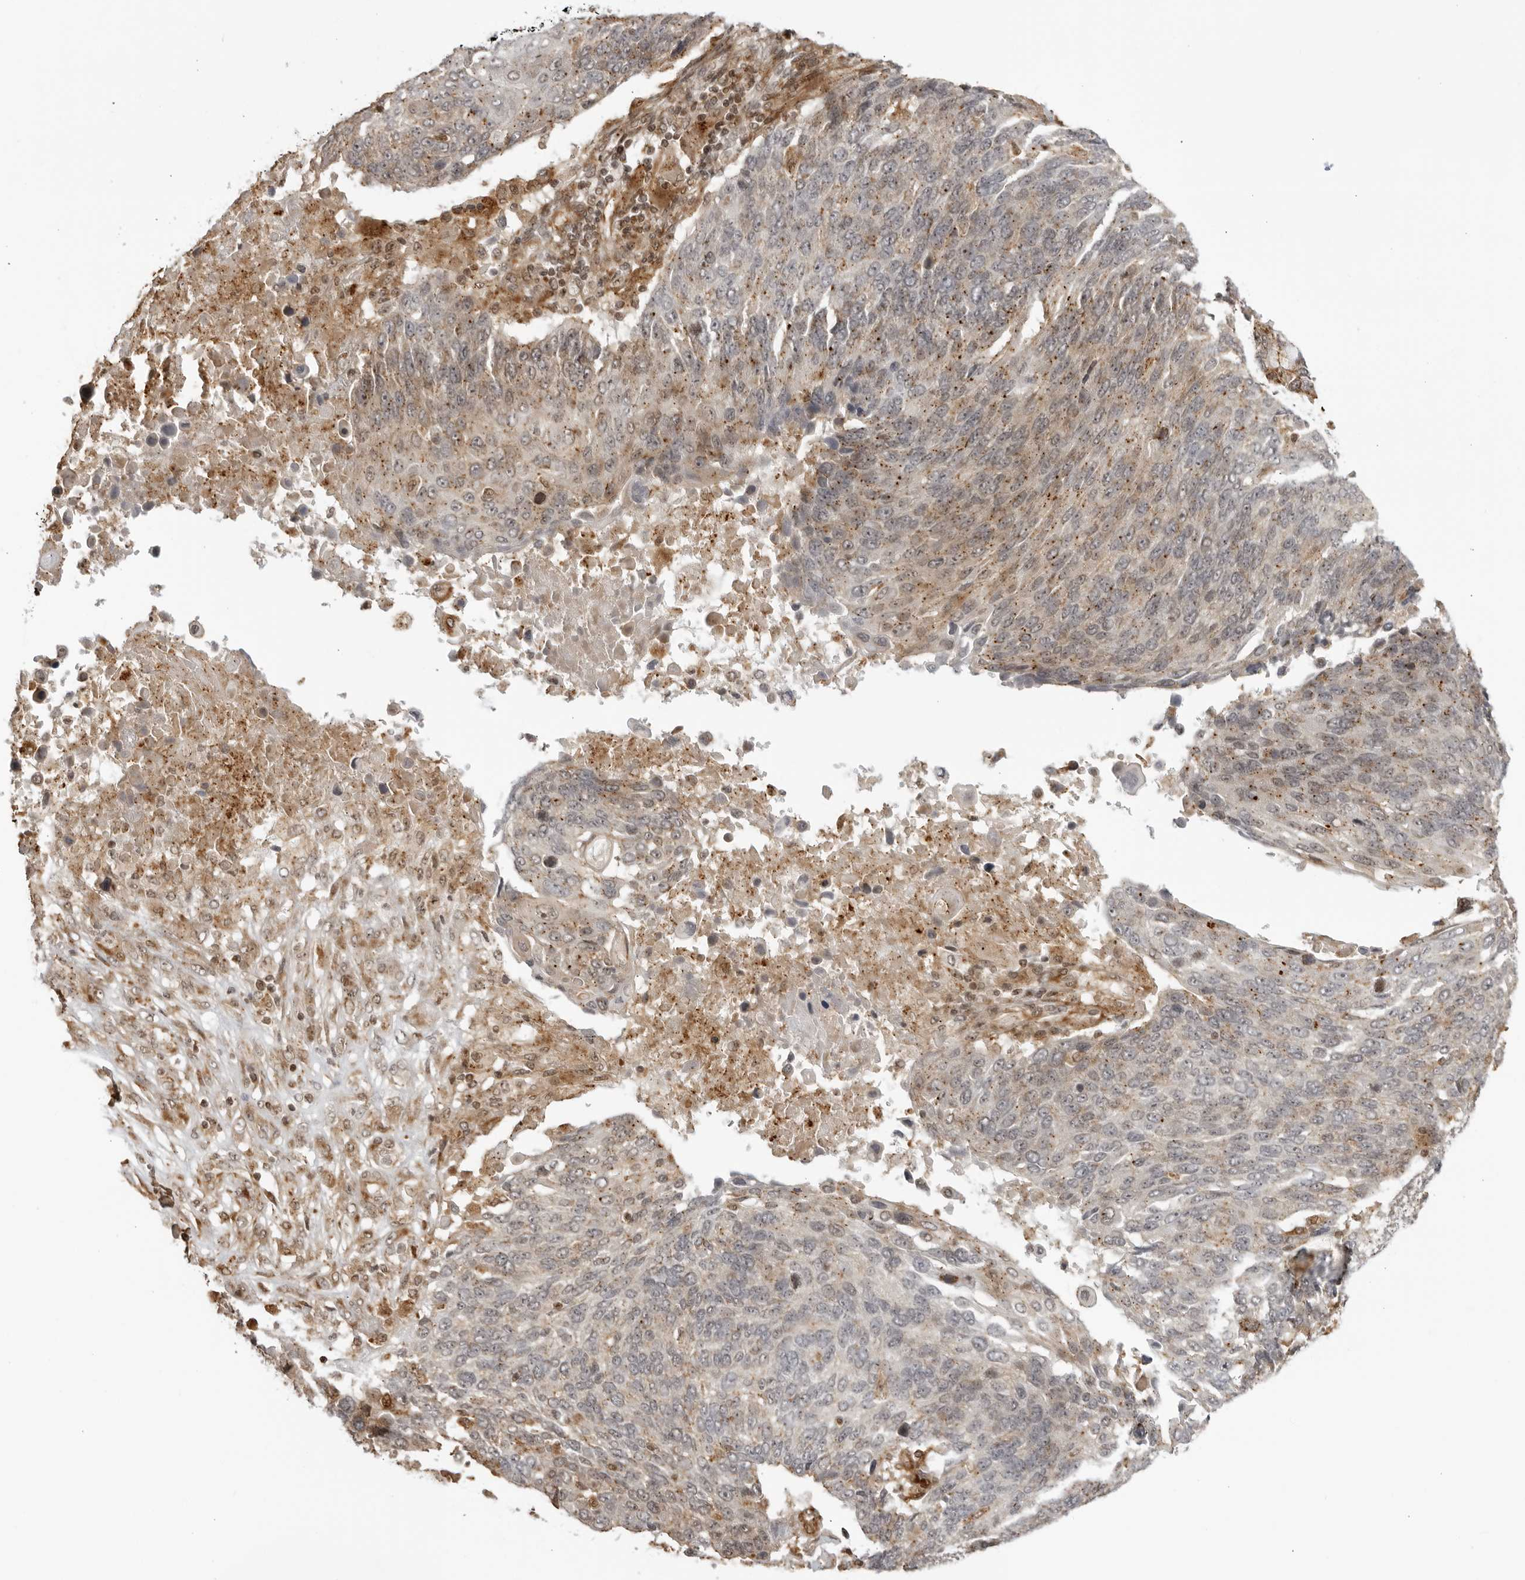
{"staining": {"intensity": "moderate", "quantity": "<25%", "location": "cytoplasmic/membranous"}, "tissue": "lung cancer", "cell_type": "Tumor cells", "image_type": "cancer", "snomed": [{"axis": "morphology", "description": "Squamous cell carcinoma, NOS"}, {"axis": "topography", "description": "Lung"}], "caption": "Protein positivity by immunohistochemistry demonstrates moderate cytoplasmic/membranous staining in about <25% of tumor cells in lung squamous cell carcinoma. The staining is performed using DAB brown chromogen to label protein expression. The nuclei are counter-stained blue using hematoxylin.", "gene": "TCF21", "patient": {"sex": "male", "age": 66}}